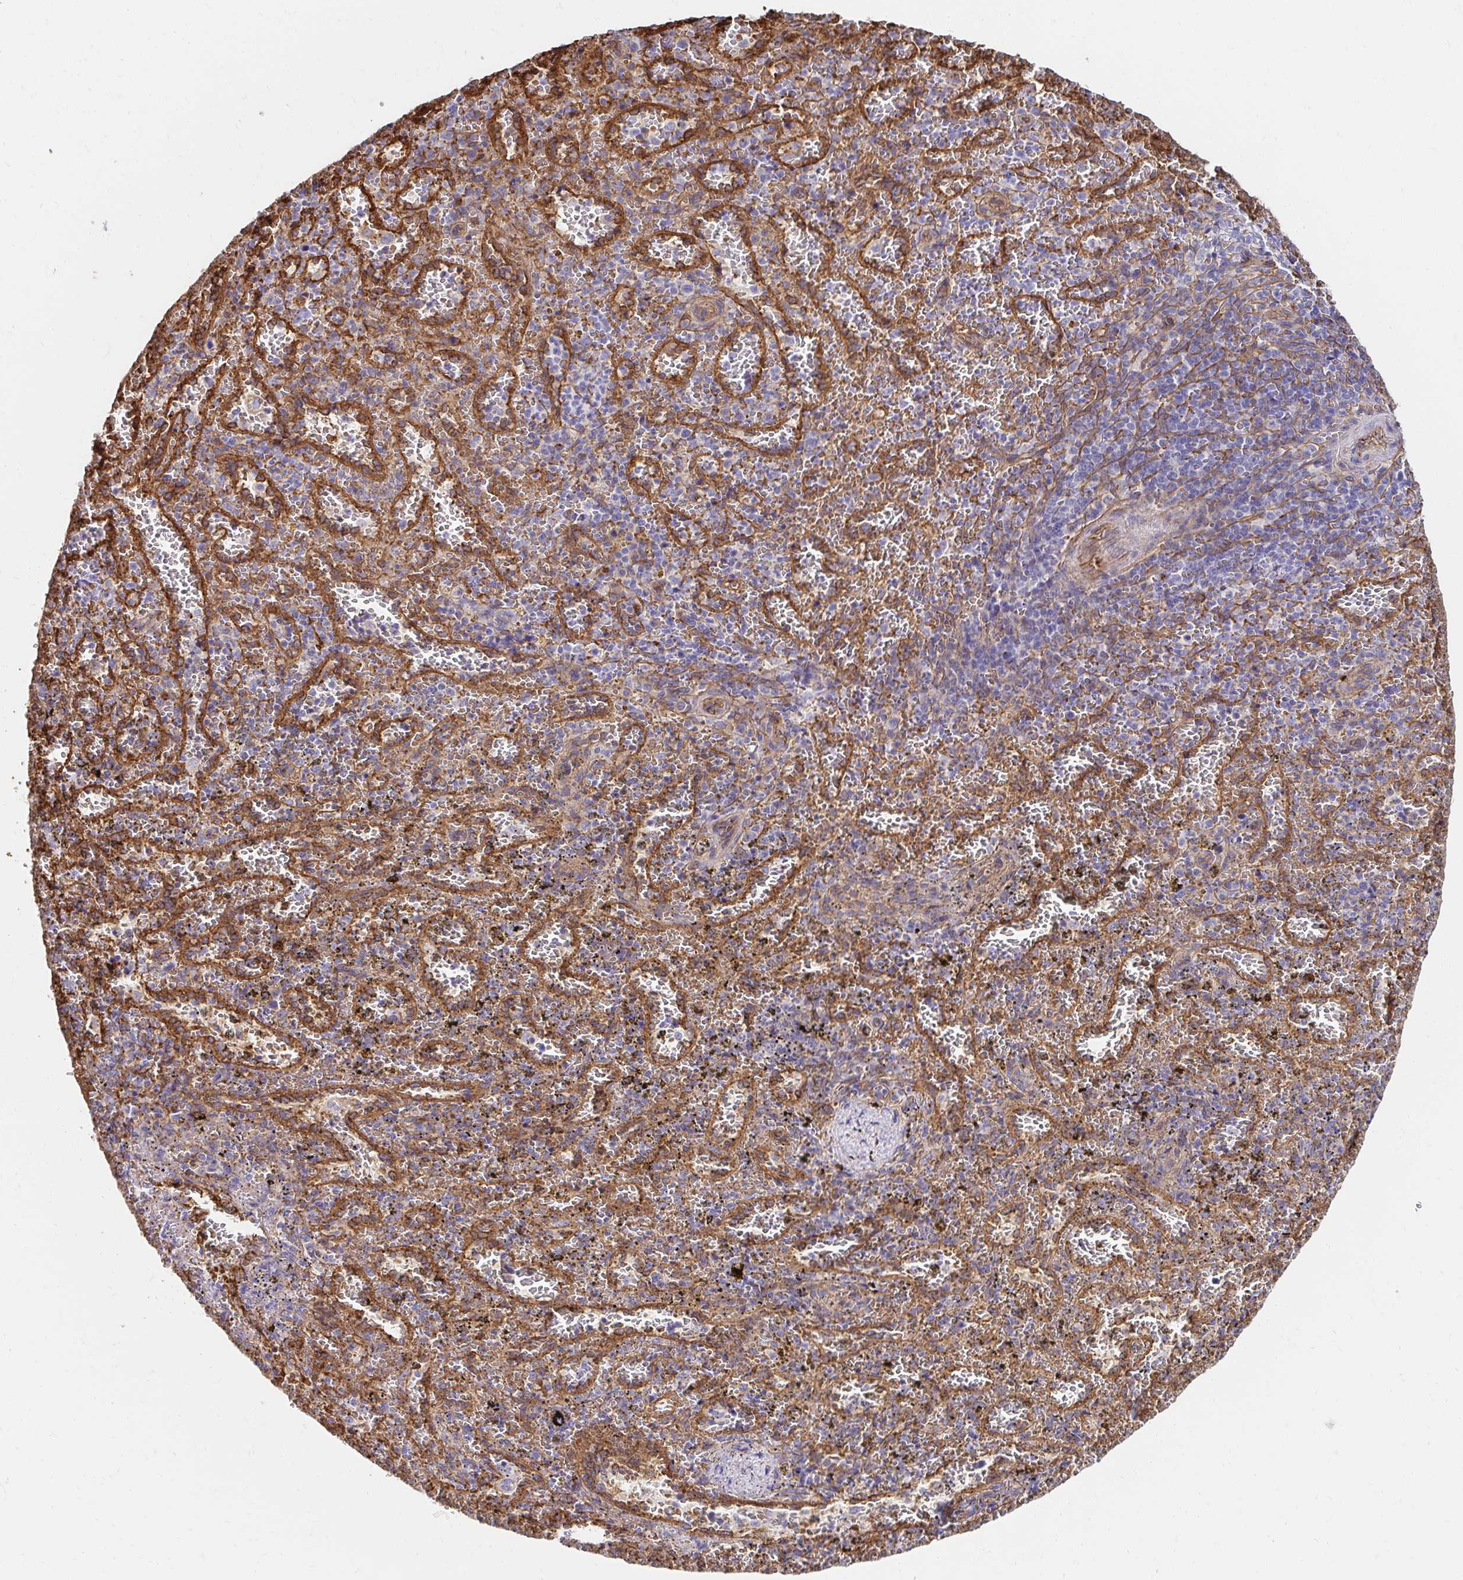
{"staining": {"intensity": "moderate", "quantity": "<25%", "location": "cytoplasmic/membranous"}, "tissue": "spleen", "cell_type": "Cells in red pulp", "image_type": "normal", "snomed": [{"axis": "morphology", "description": "Normal tissue, NOS"}, {"axis": "topography", "description": "Spleen"}], "caption": "IHC micrograph of normal spleen: spleen stained using immunohistochemistry (IHC) exhibits low levels of moderate protein expression localized specifically in the cytoplasmic/membranous of cells in red pulp, appearing as a cytoplasmic/membranous brown color.", "gene": "CTTN", "patient": {"sex": "female", "age": 50}}